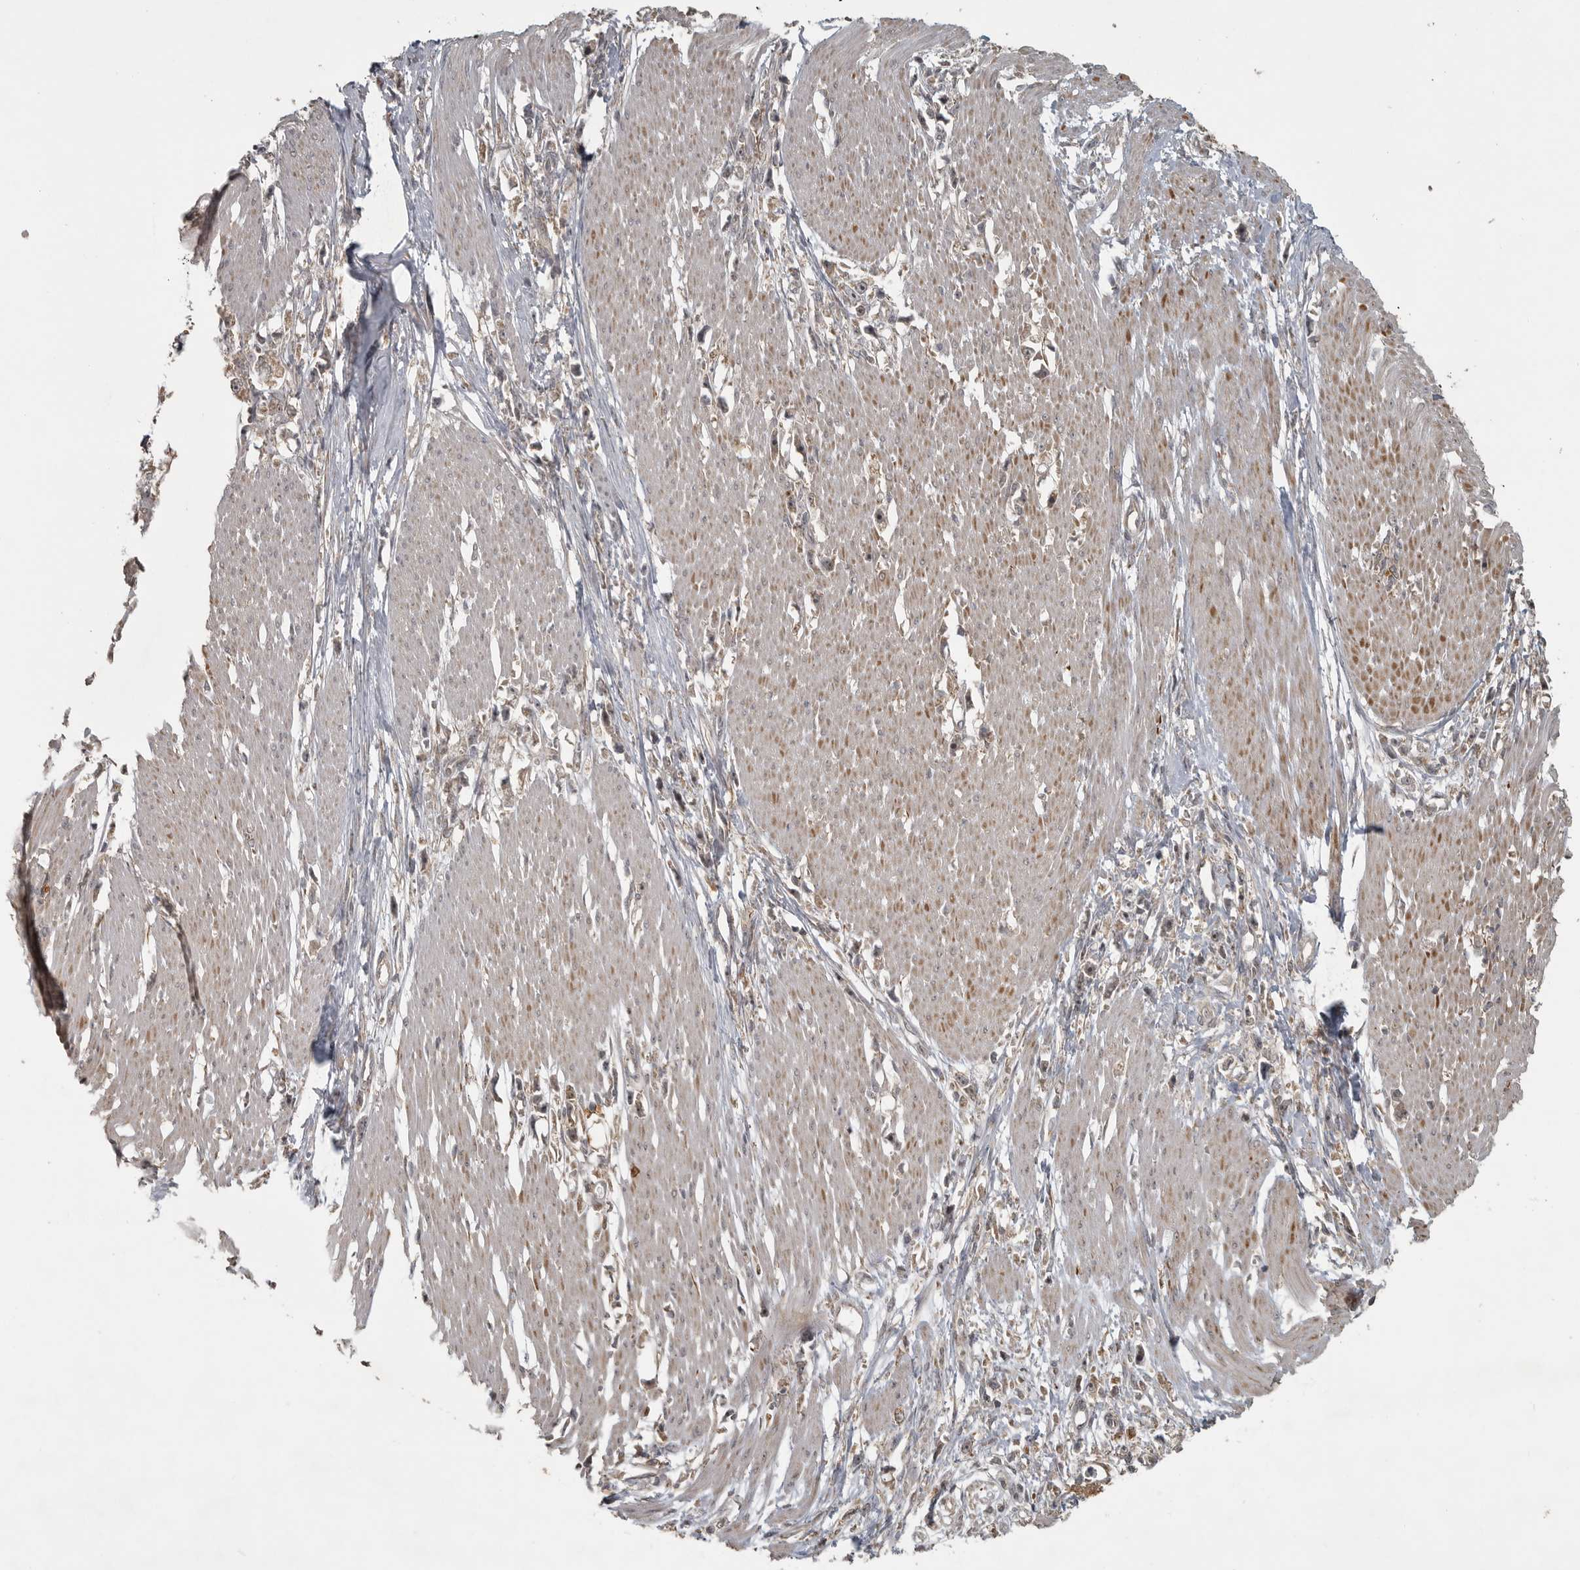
{"staining": {"intensity": "weak", "quantity": "<25%", "location": "cytoplasmic/membranous"}, "tissue": "stomach cancer", "cell_type": "Tumor cells", "image_type": "cancer", "snomed": [{"axis": "morphology", "description": "Adenocarcinoma, NOS"}, {"axis": "topography", "description": "Stomach"}], "caption": "High magnification brightfield microscopy of stomach adenocarcinoma stained with DAB (3,3'-diaminobenzidine) (brown) and counterstained with hematoxylin (blue): tumor cells show no significant expression. Brightfield microscopy of immunohistochemistry (IHC) stained with DAB (brown) and hematoxylin (blue), captured at high magnification.", "gene": "LLGL1", "patient": {"sex": "female", "age": 59}}